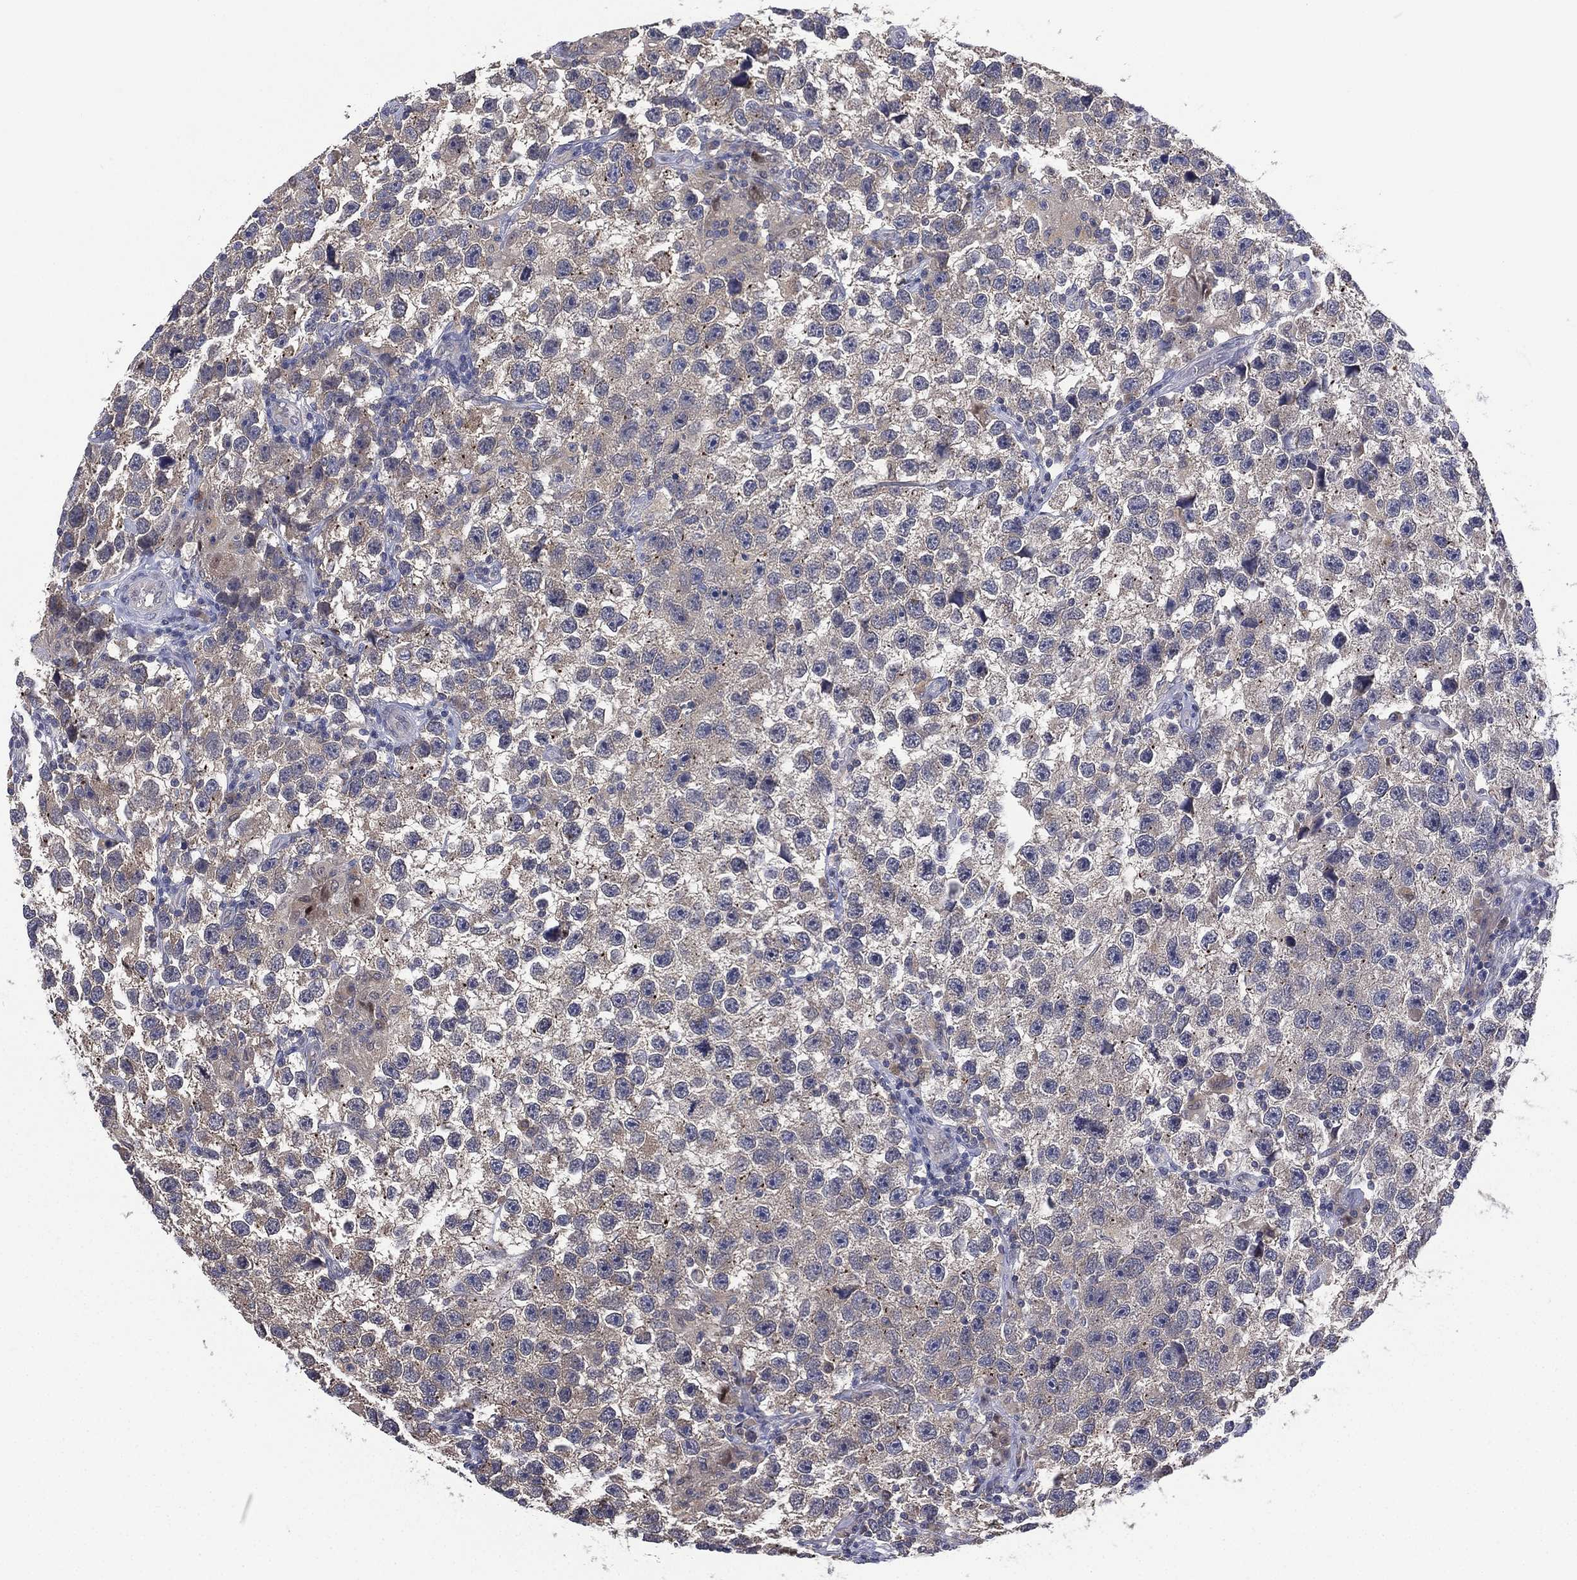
{"staining": {"intensity": "negative", "quantity": "none", "location": "none"}, "tissue": "testis cancer", "cell_type": "Tumor cells", "image_type": "cancer", "snomed": [{"axis": "morphology", "description": "Seminoma, NOS"}, {"axis": "topography", "description": "Testis"}], "caption": "Immunohistochemical staining of human testis cancer (seminoma) exhibits no significant expression in tumor cells.", "gene": "MPP7", "patient": {"sex": "male", "age": 26}}